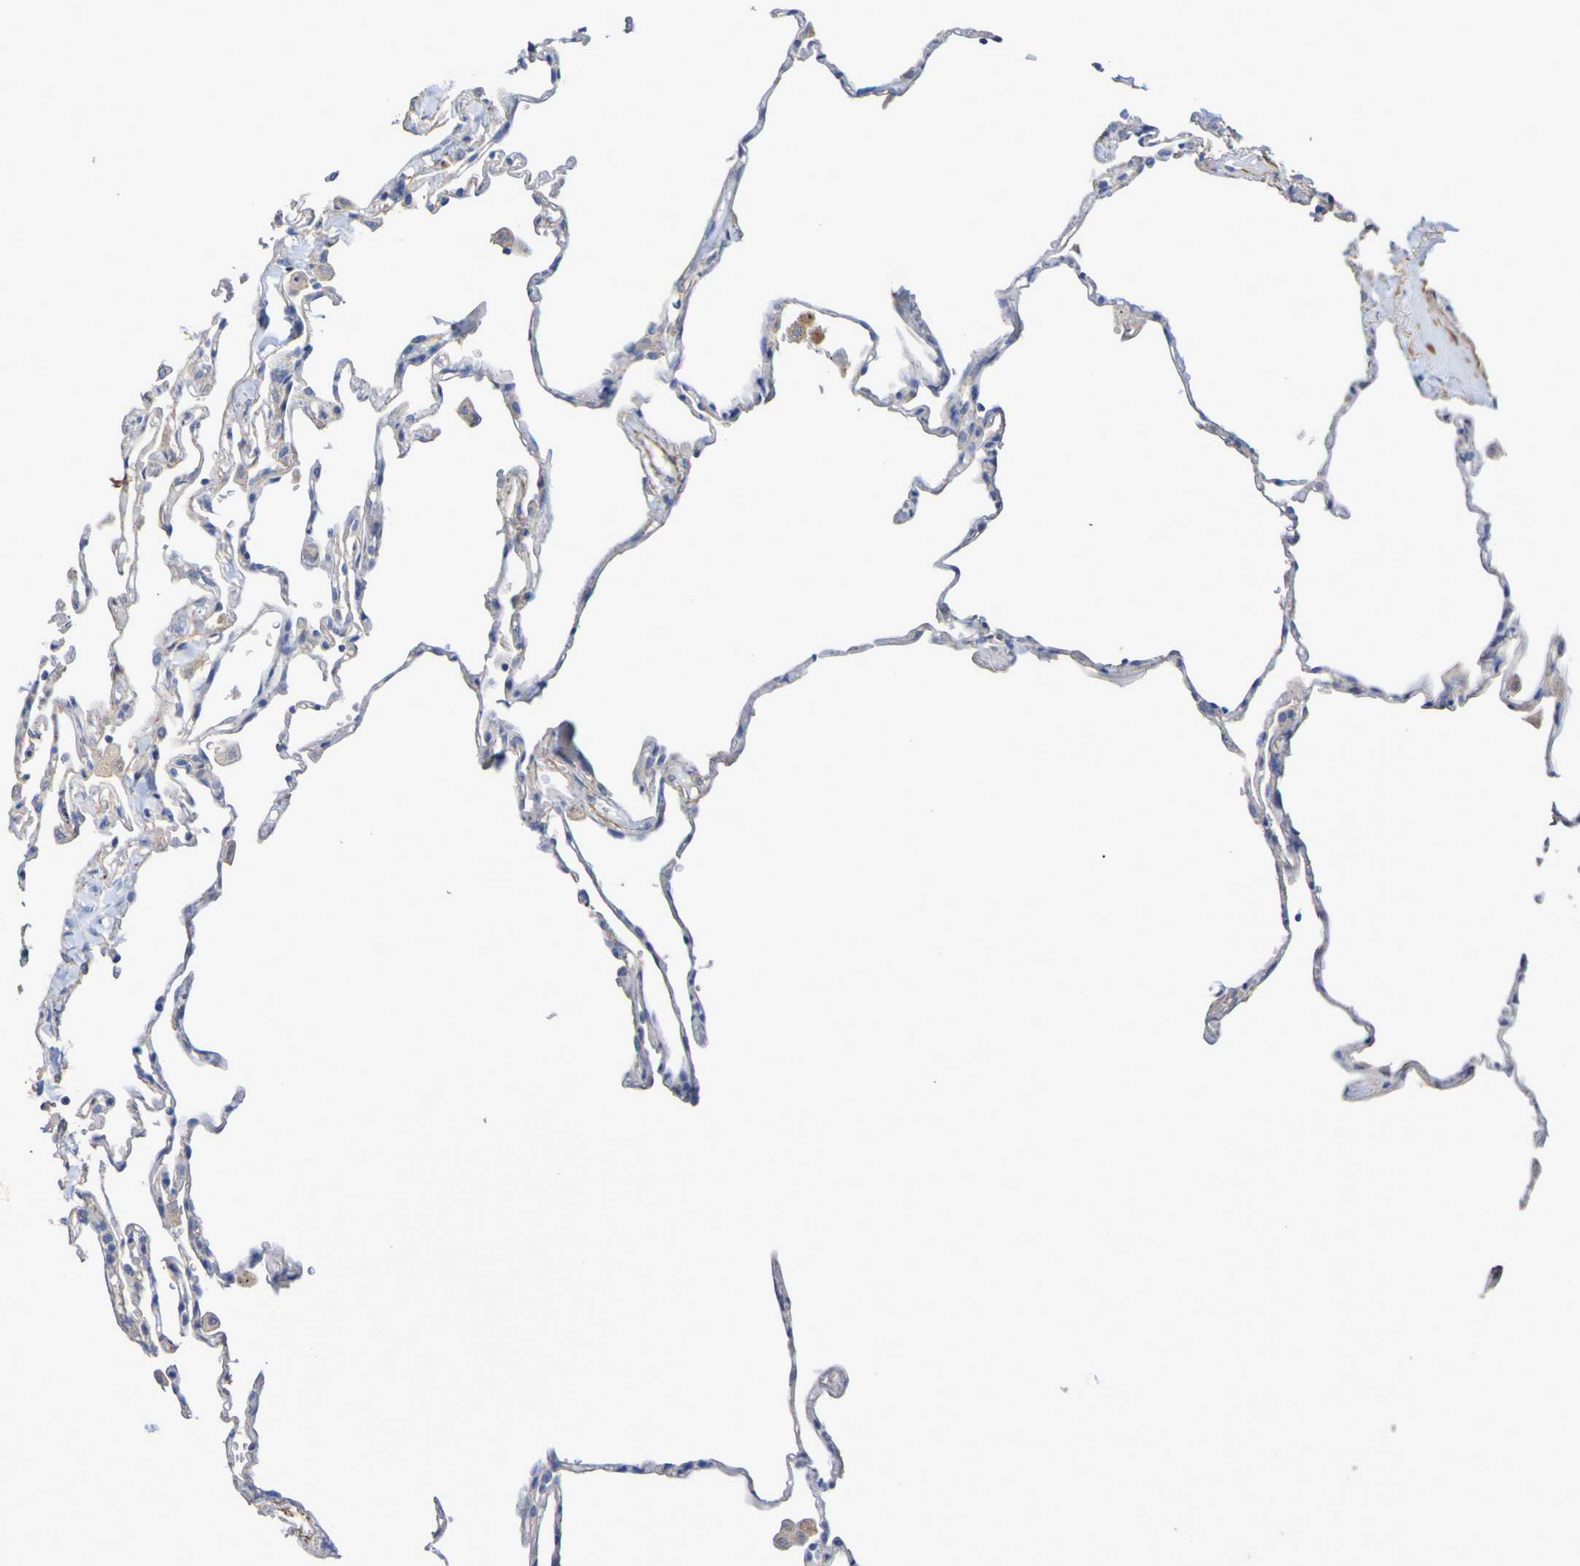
{"staining": {"intensity": "weak", "quantity": ">75%", "location": "cytoplasmic/membranous"}, "tissue": "lung", "cell_type": "Alveolar cells", "image_type": "normal", "snomed": [{"axis": "morphology", "description": "Normal tissue, NOS"}, {"axis": "topography", "description": "Lung"}], "caption": "IHC photomicrograph of unremarkable human lung stained for a protein (brown), which exhibits low levels of weak cytoplasmic/membranous staining in about >75% of alveolar cells.", "gene": "SRPRB", "patient": {"sex": "male", "age": 59}}